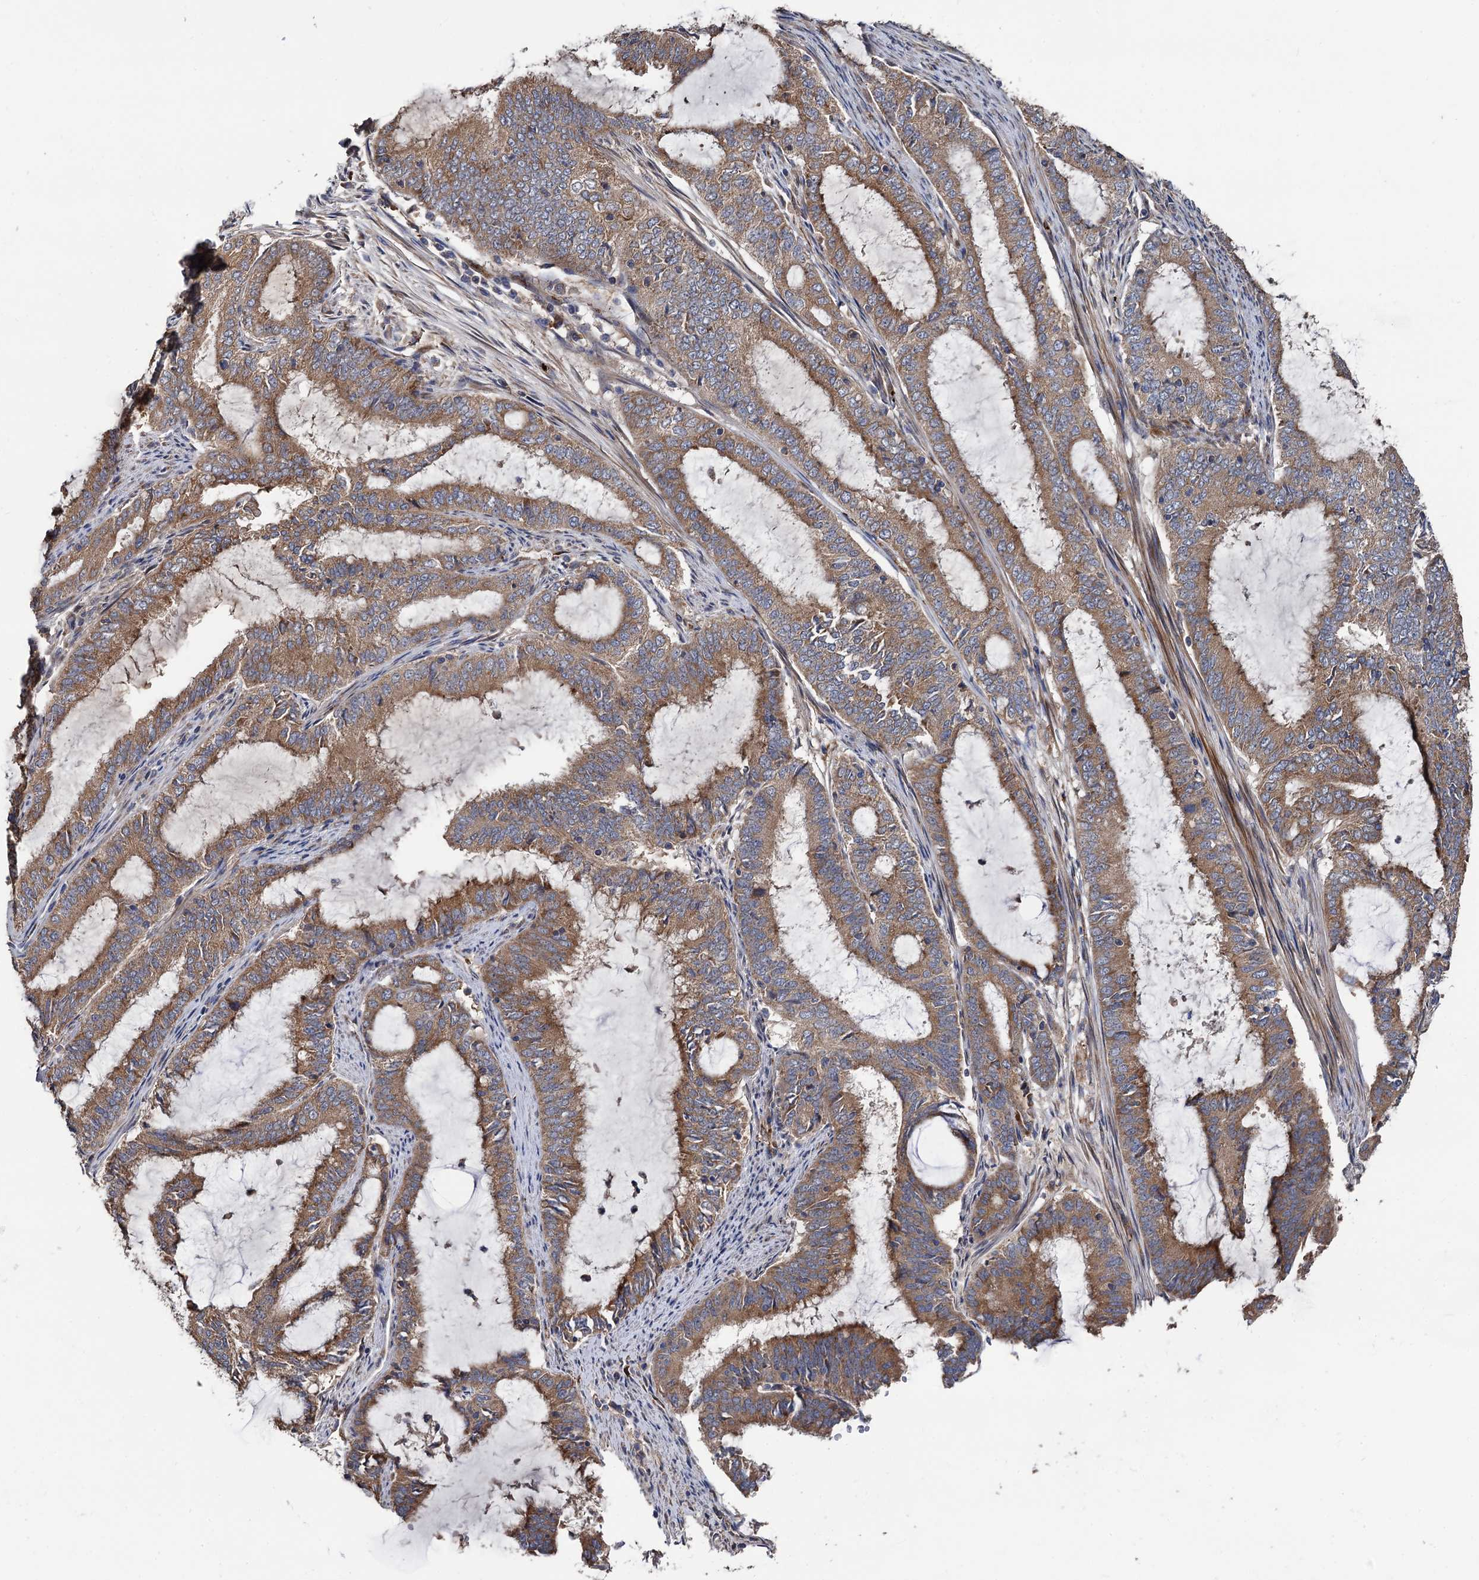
{"staining": {"intensity": "moderate", "quantity": ">75%", "location": "cytoplasmic/membranous"}, "tissue": "endometrial cancer", "cell_type": "Tumor cells", "image_type": "cancer", "snomed": [{"axis": "morphology", "description": "Adenocarcinoma, NOS"}, {"axis": "topography", "description": "Endometrium"}], "caption": "Protein analysis of adenocarcinoma (endometrial) tissue reveals moderate cytoplasmic/membranous positivity in about >75% of tumor cells.", "gene": "RASSF1", "patient": {"sex": "female", "age": 51}}